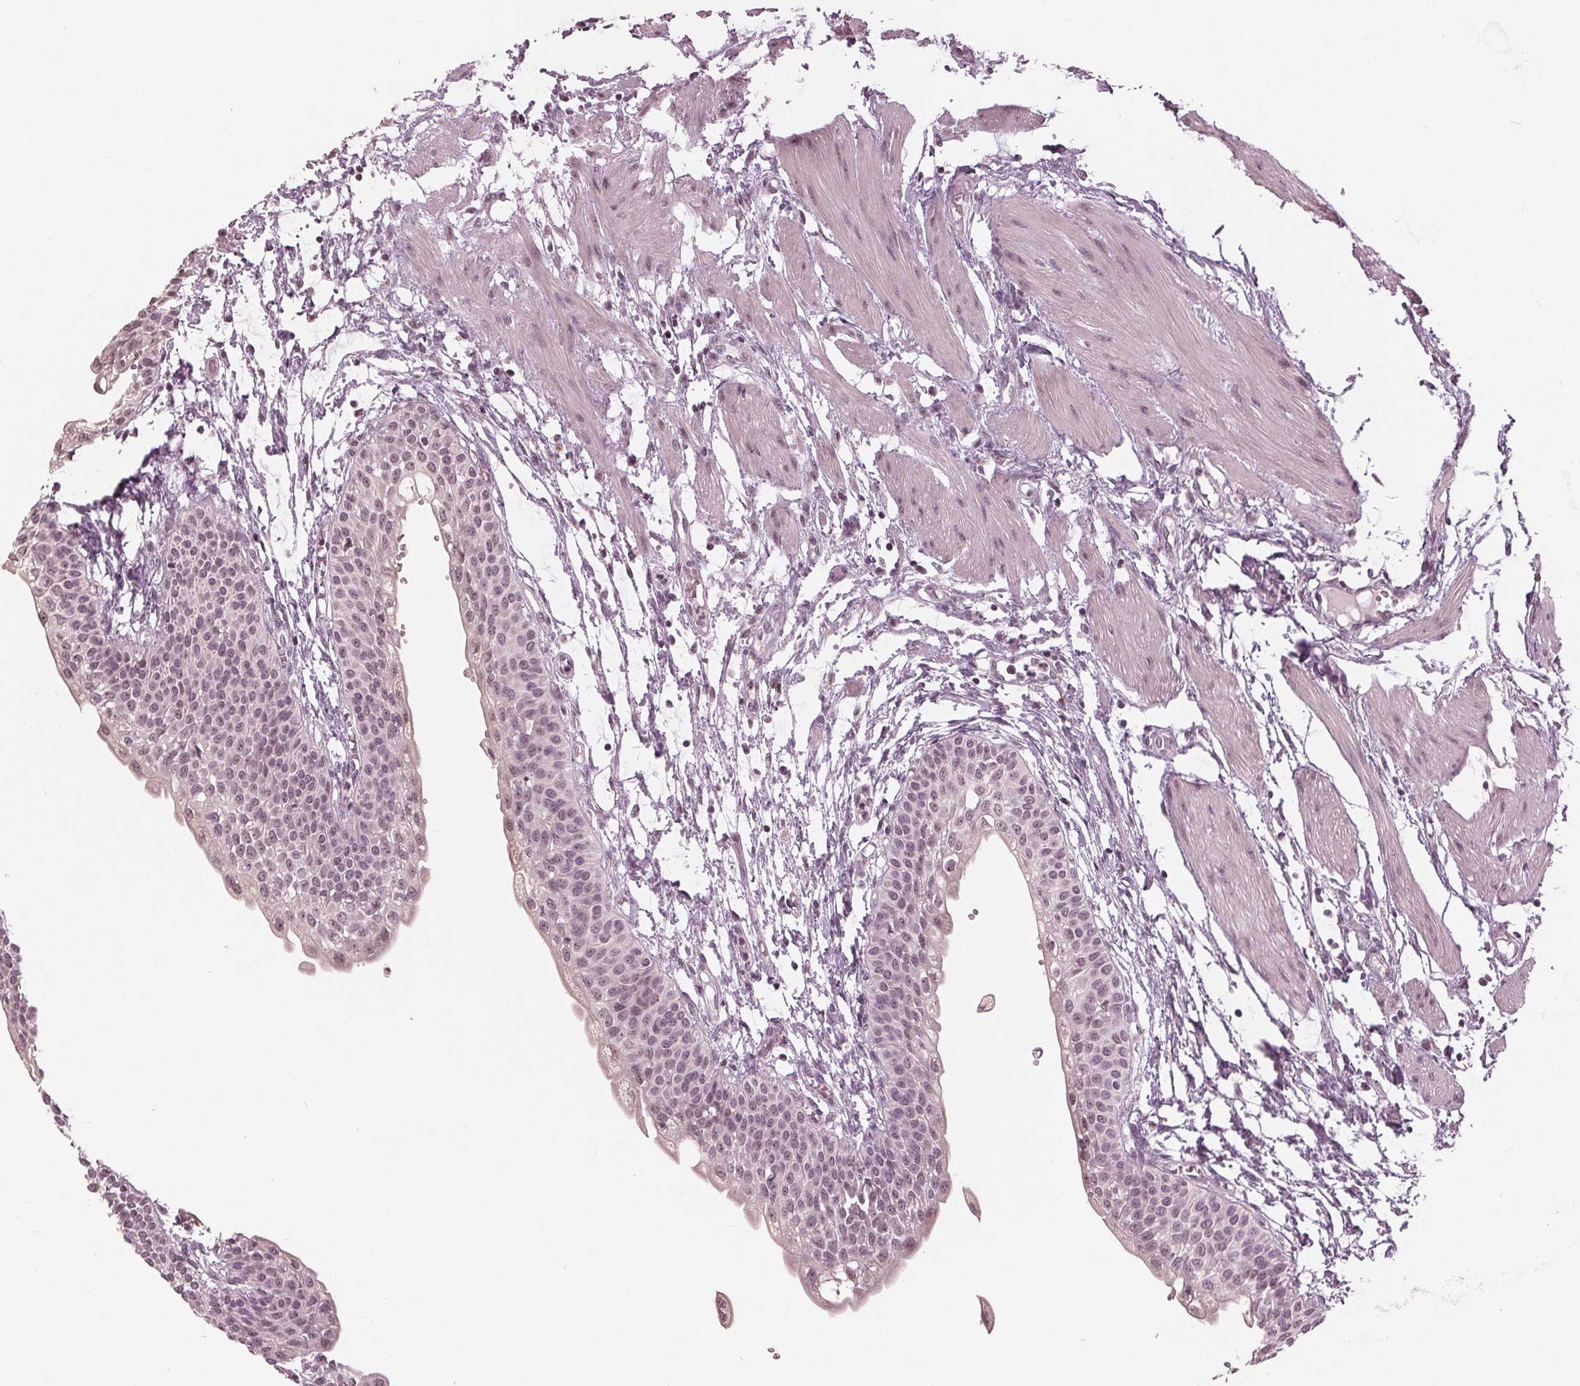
{"staining": {"intensity": "moderate", "quantity": "25%-75%", "location": "nuclear"}, "tissue": "urinary bladder", "cell_type": "Urothelial cells", "image_type": "normal", "snomed": [{"axis": "morphology", "description": "Normal tissue, NOS"}, {"axis": "topography", "description": "Urinary bladder"}, {"axis": "topography", "description": "Peripheral nerve tissue"}], "caption": "Brown immunohistochemical staining in unremarkable urinary bladder reveals moderate nuclear expression in about 25%-75% of urothelial cells.", "gene": "SLX4", "patient": {"sex": "male", "age": 55}}